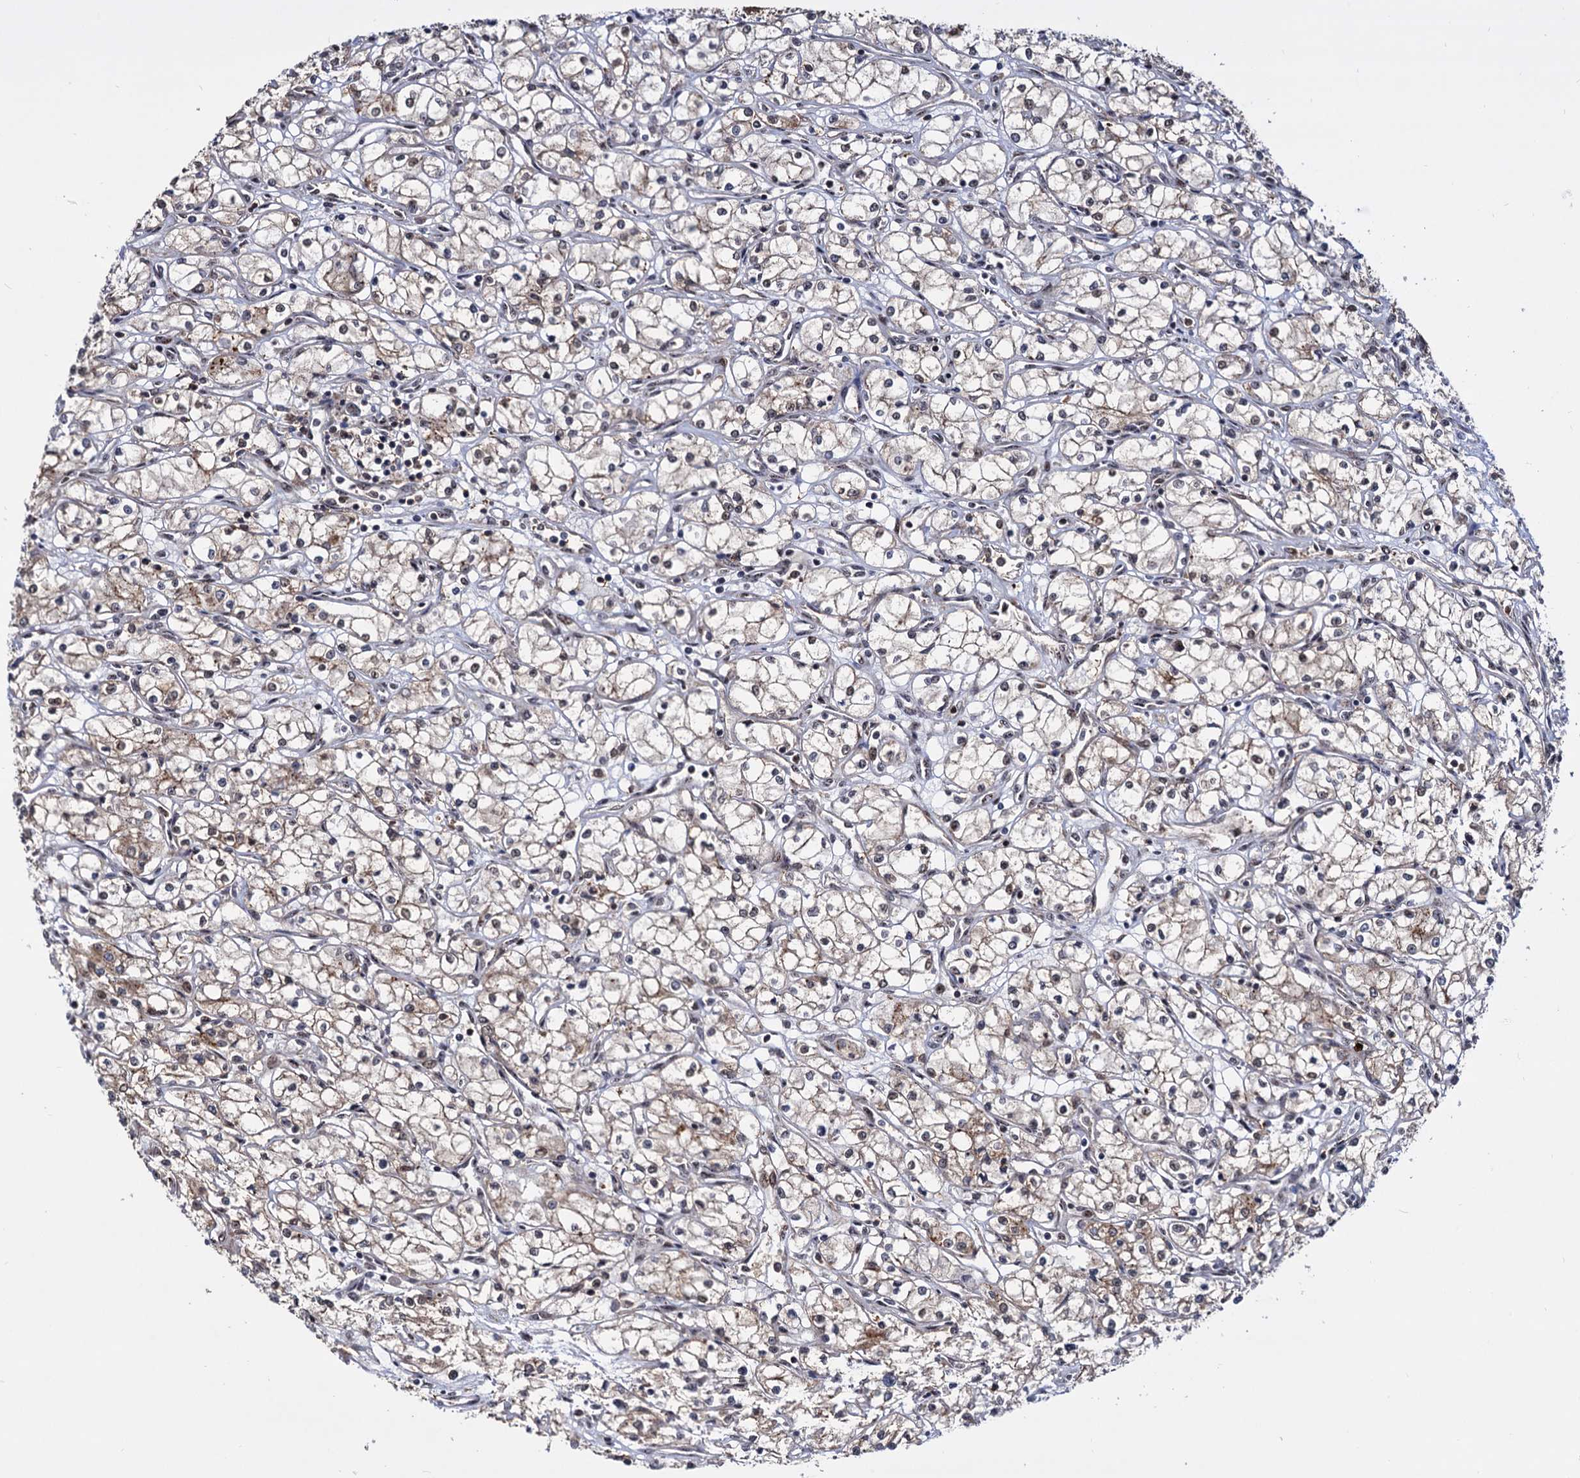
{"staining": {"intensity": "moderate", "quantity": "<25%", "location": "cytoplasmic/membranous"}, "tissue": "renal cancer", "cell_type": "Tumor cells", "image_type": "cancer", "snomed": [{"axis": "morphology", "description": "Adenocarcinoma, NOS"}, {"axis": "topography", "description": "Kidney"}], "caption": "A brown stain highlights moderate cytoplasmic/membranous staining of a protein in adenocarcinoma (renal) tumor cells.", "gene": "PIGB", "patient": {"sex": "male", "age": 59}}